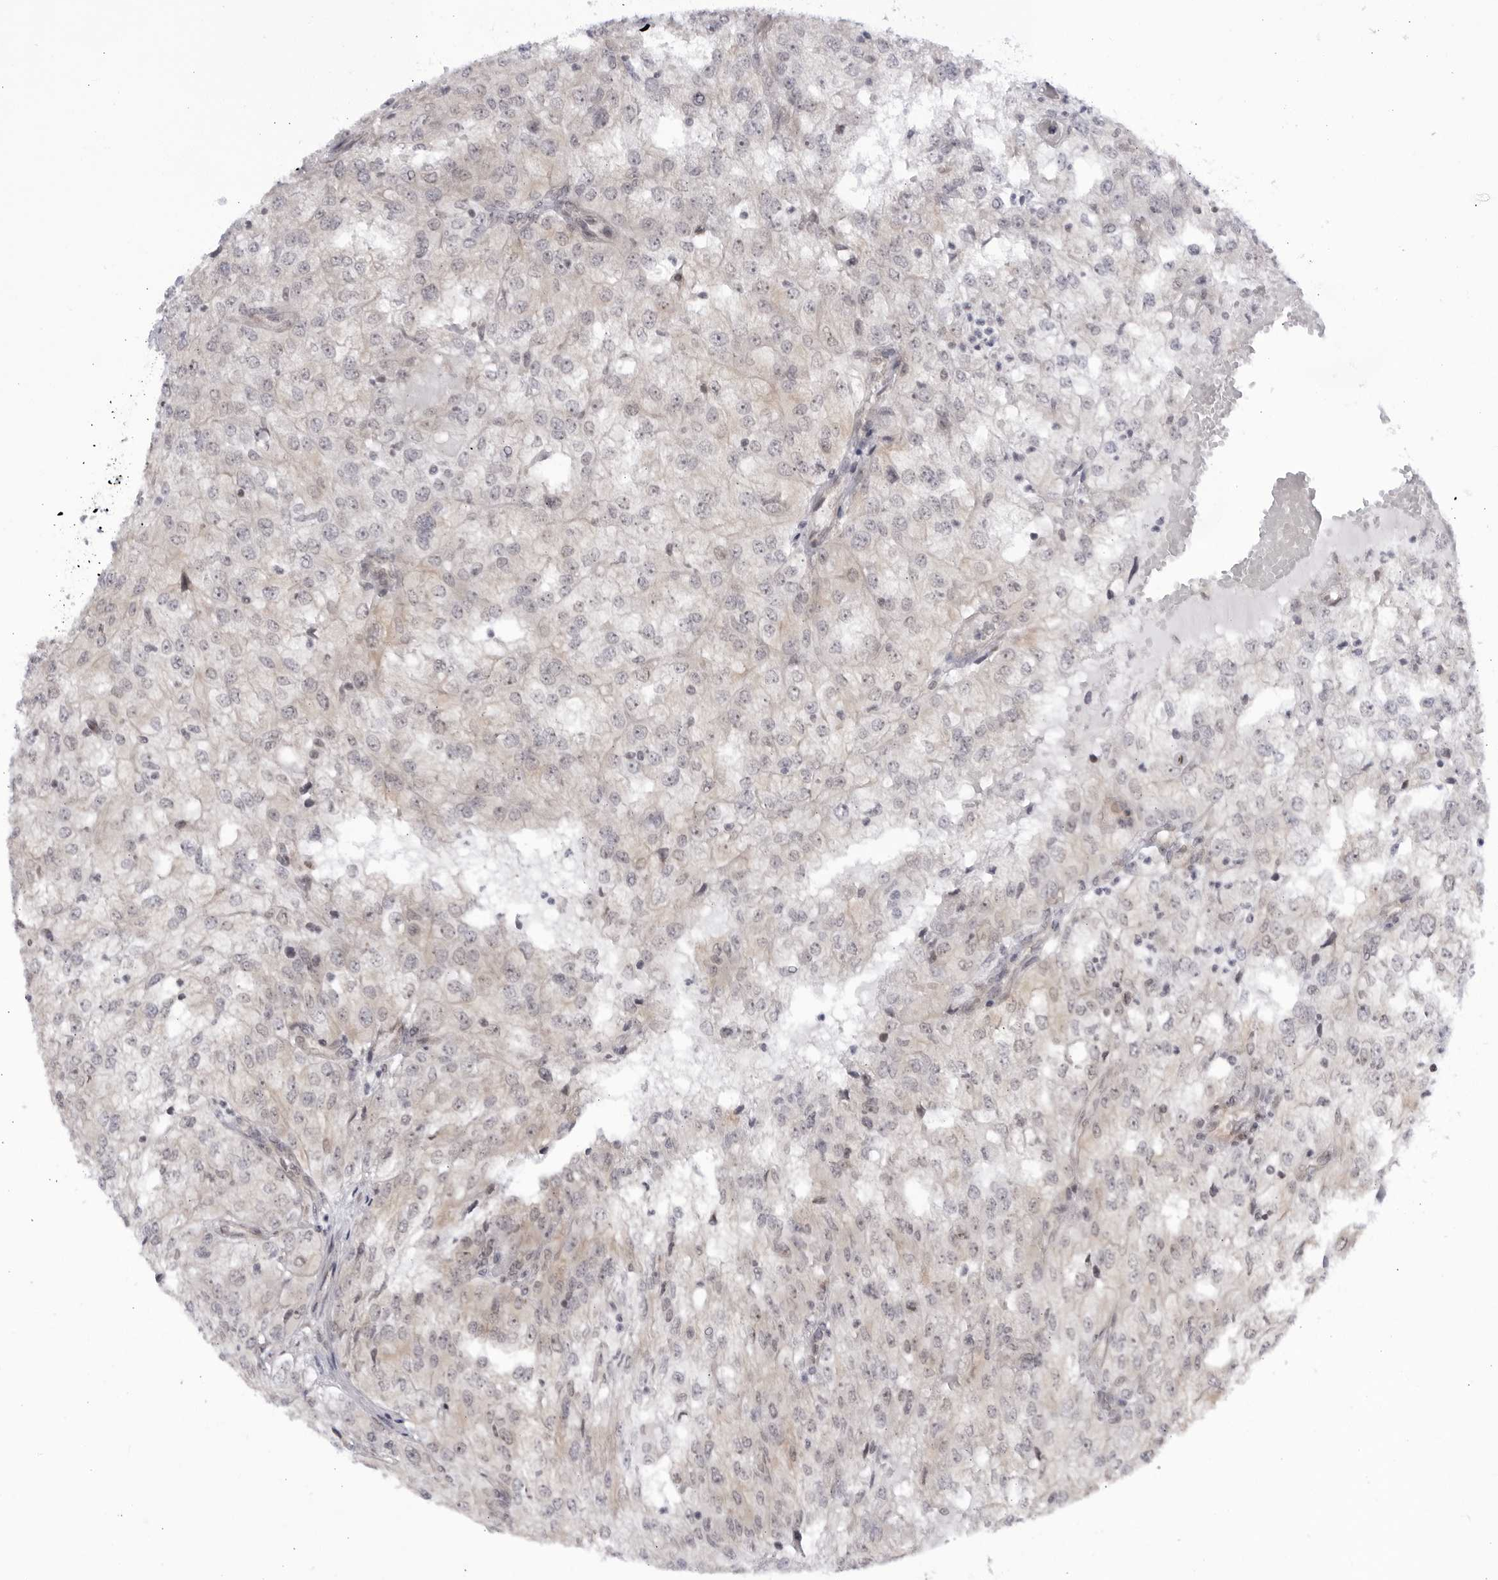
{"staining": {"intensity": "negative", "quantity": "none", "location": "none"}, "tissue": "renal cancer", "cell_type": "Tumor cells", "image_type": "cancer", "snomed": [{"axis": "morphology", "description": "Adenocarcinoma, NOS"}, {"axis": "topography", "description": "Kidney"}], "caption": "Tumor cells are negative for brown protein staining in renal adenocarcinoma.", "gene": "CNBD1", "patient": {"sex": "female", "age": 54}}